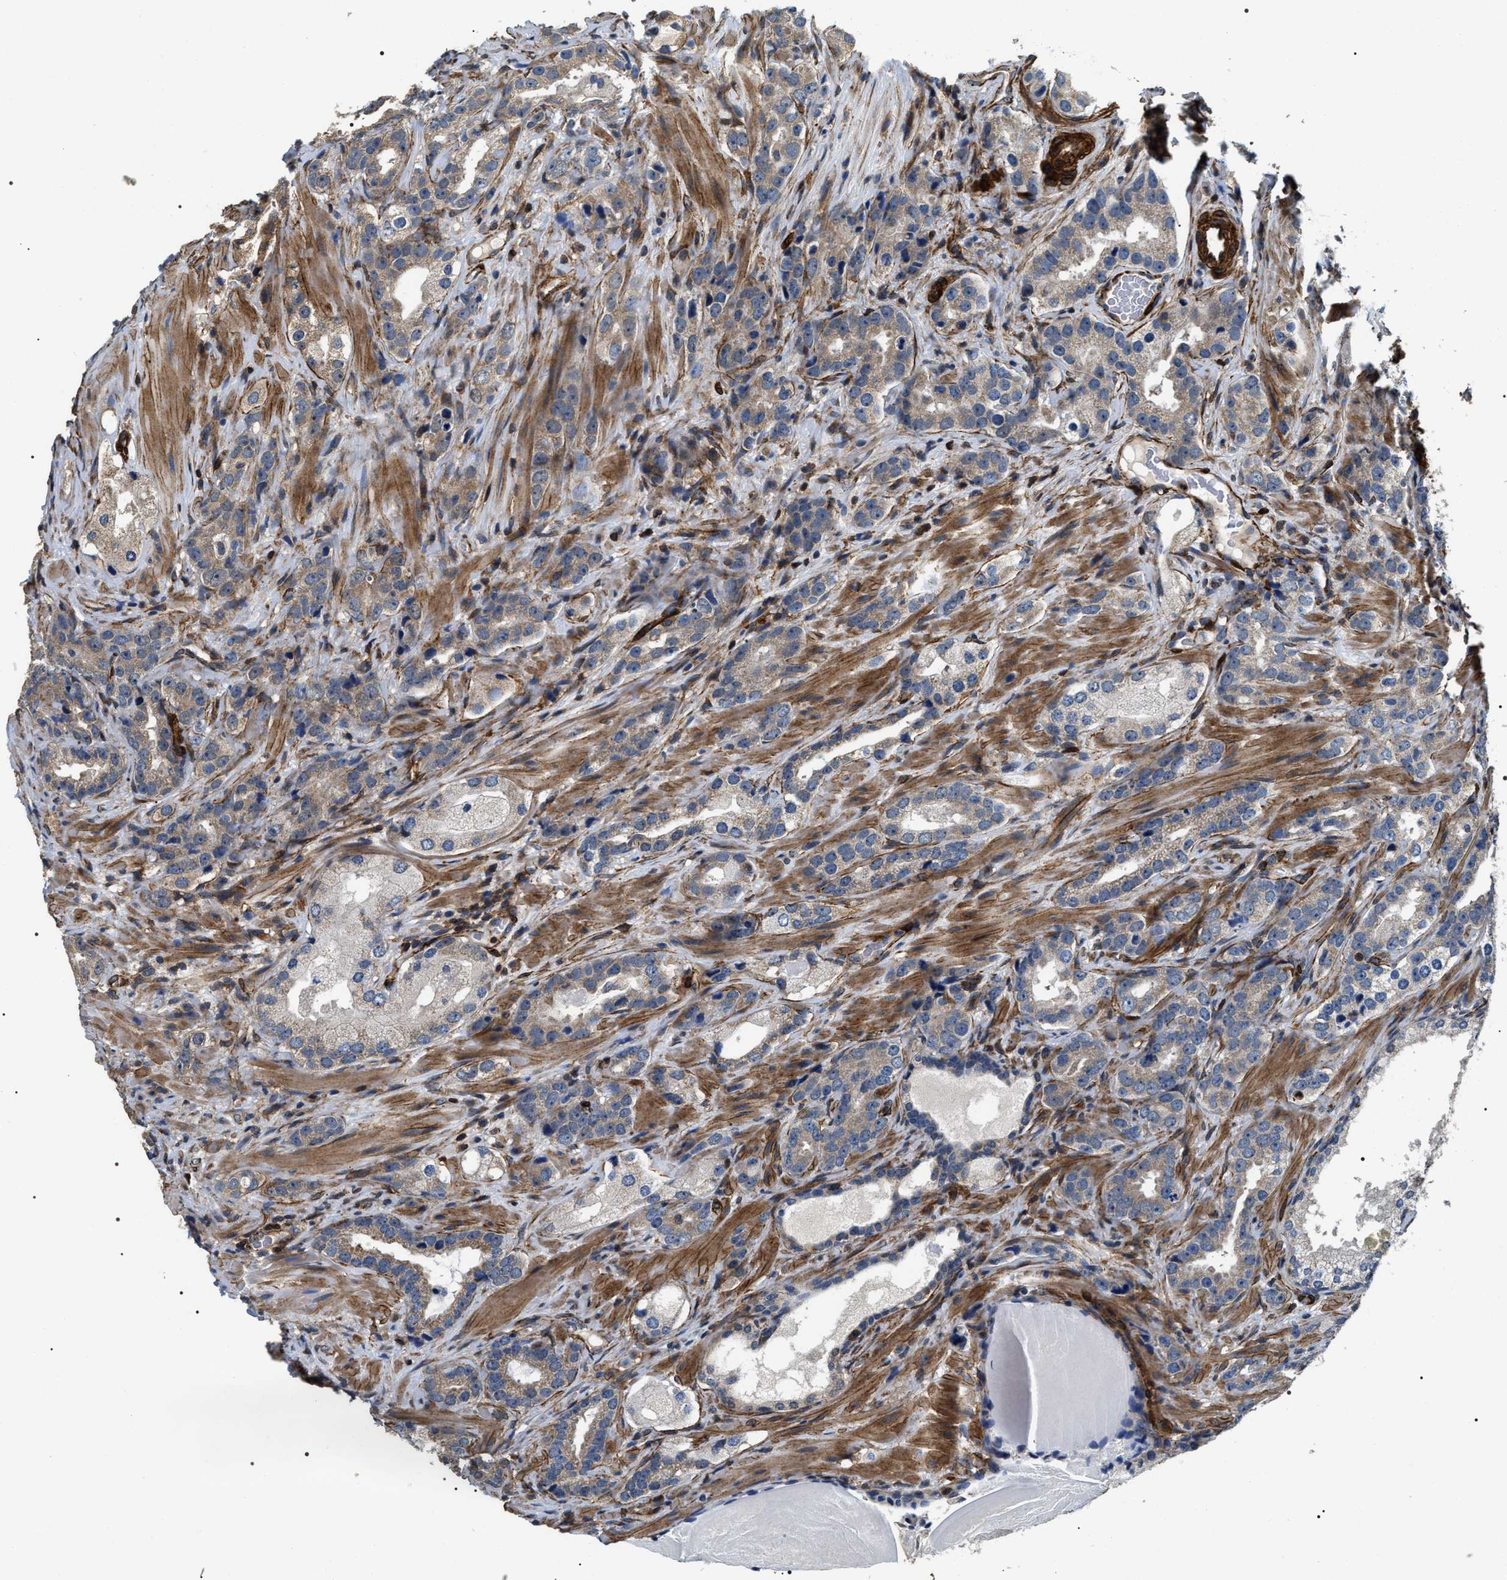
{"staining": {"intensity": "negative", "quantity": "none", "location": "none"}, "tissue": "prostate cancer", "cell_type": "Tumor cells", "image_type": "cancer", "snomed": [{"axis": "morphology", "description": "Adenocarcinoma, High grade"}, {"axis": "topography", "description": "Prostate"}], "caption": "High magnification brightfield microscopy of prostate cancer stained with DAB (3,3'-diaminobenzidine) (brown) and counterstained with hematoxylin (blue): tumor cells show no significant staining.", "gene": "ZC3HAV1L", "patient": {"sex": "male", "age": 63}}